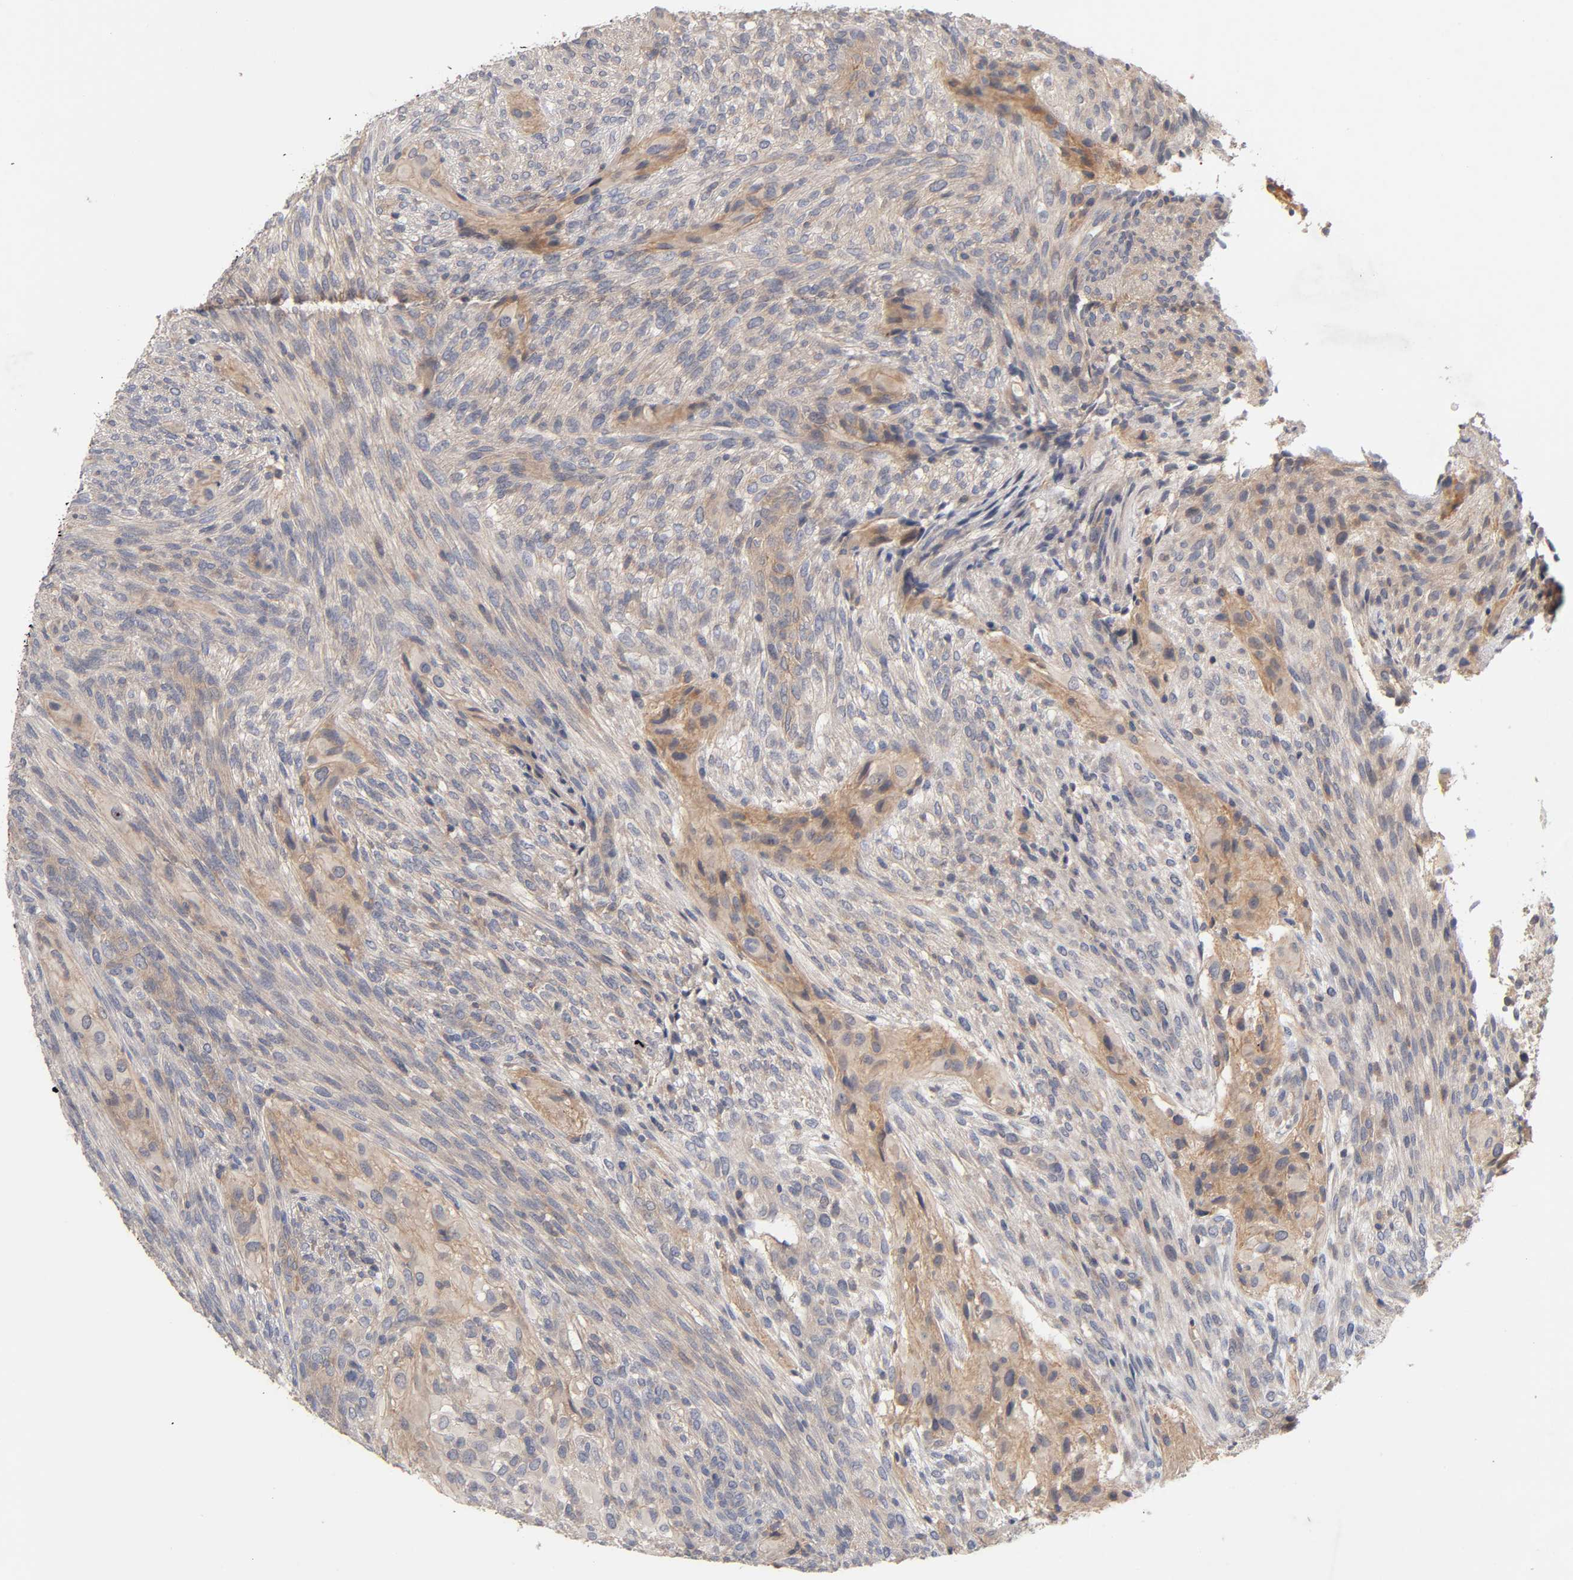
{"staining": {"intensity": "weak", "quantity": ">75%", "location": "cytoplasmic/membranous"}, "tissue": "glioma", "cell_type": "Tumor cells", "image_type": "cancer", "snomed": [{"axis": "morphology", "description": "Glioma, malignant, High grade"}, {"axis": "topography", "description": "Cerebral cortex"}], "caption": "Immunohistochemistry of human glioma demonstrates low levels of weak cytoplasmic/membranous expression in about >75% of tumor cells.", "gene": "PDZD11", "patient": {"sex": "female", "age": 55}}